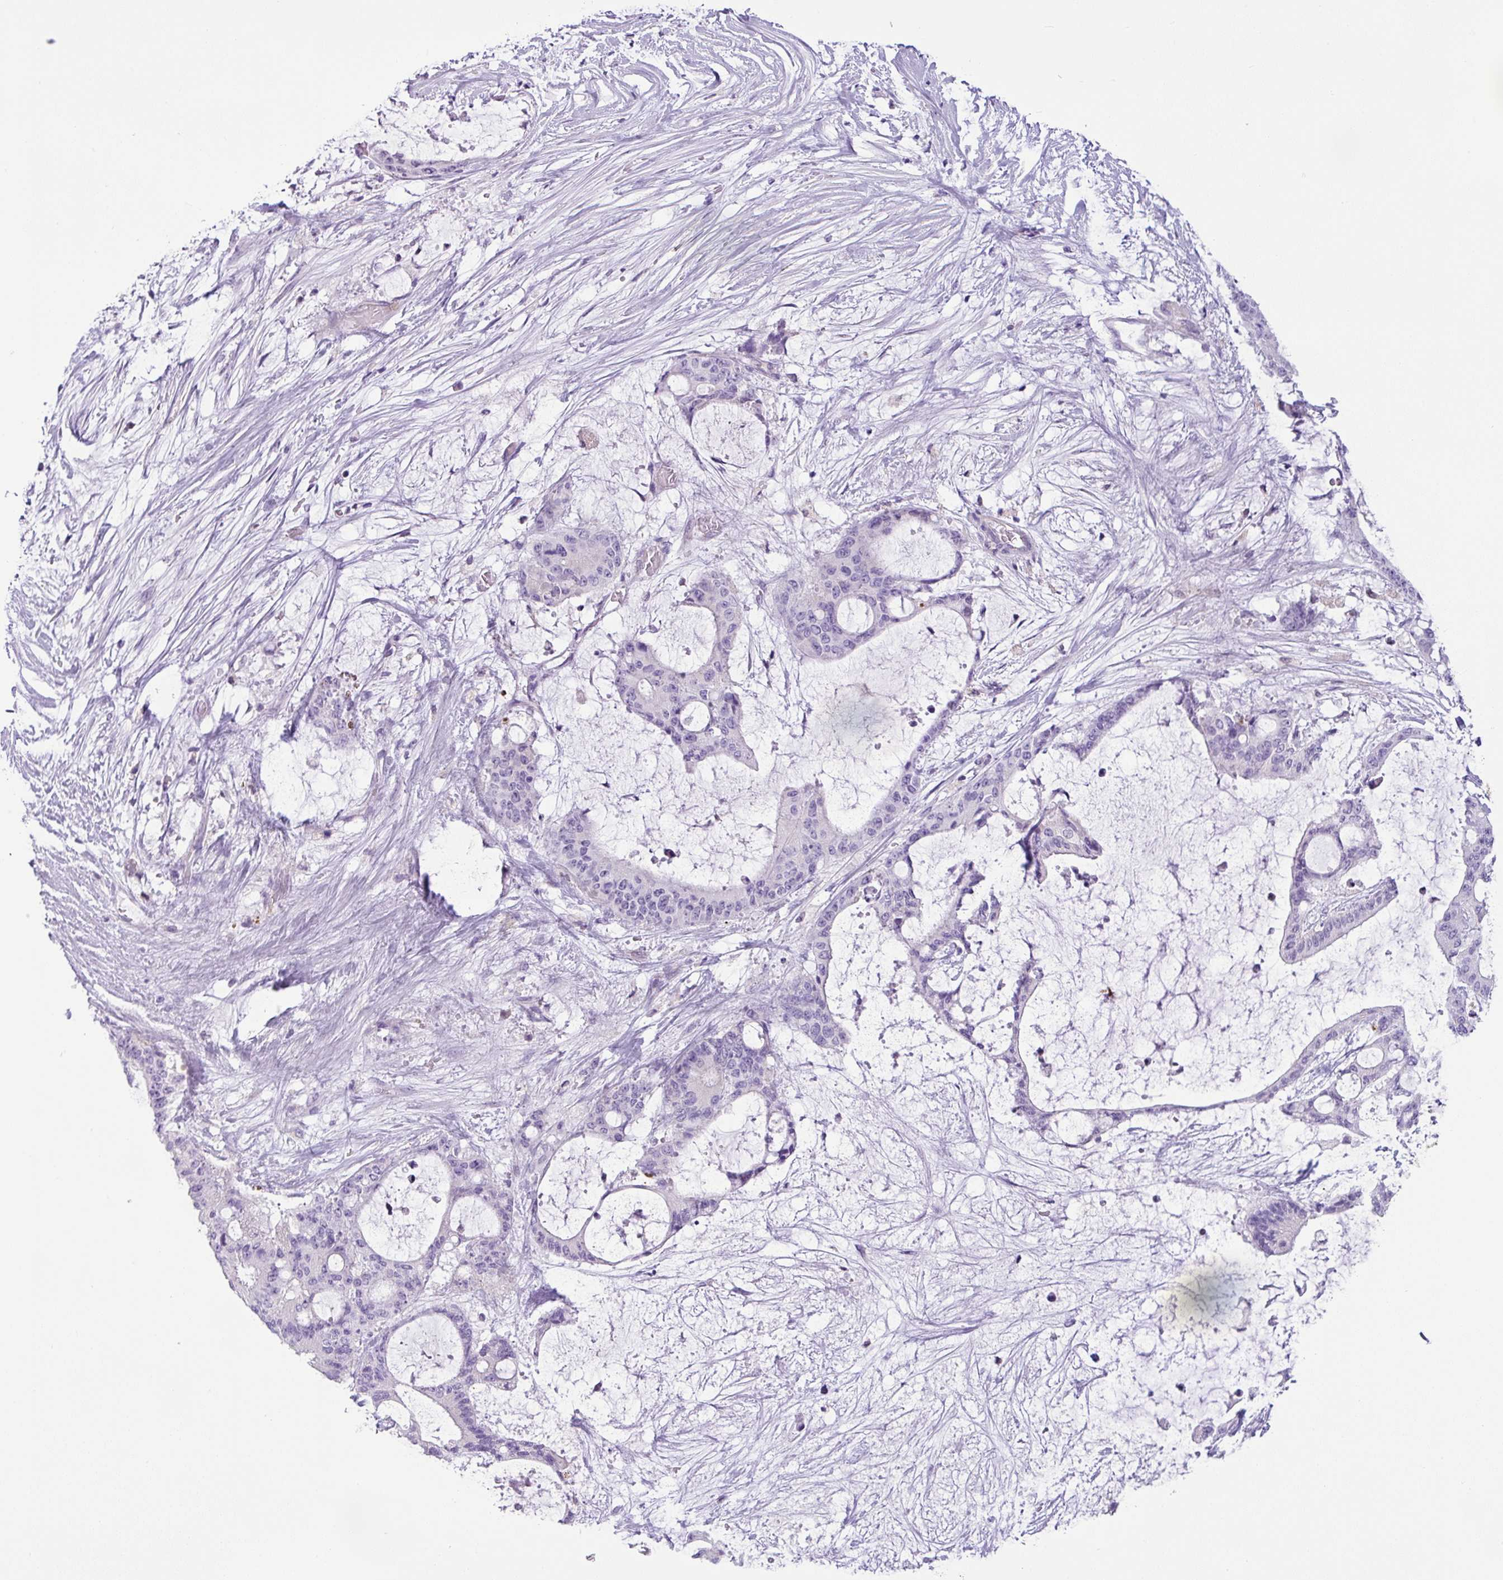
{"staining": {"intensity": "negative", "quantity": "none", "location": "none"}, "tissue": "liver cancer", "cell_type": "Tumor cells", "image_type": "cancer", "snomed": [{"axis": "morphology", "description": "Normal tissue, NOS"}, {"axis": "morphology", "description": "Cholangiocarcinoma"}, {"axis": "topography", "description": "Liver"}, {"axis": "topography", "description": "Peripheral nerve tissue"}], "caption": "High magnification brightfield microscopy of liver cancer stained with DAB (3,3'-diaminobenzidine) (brown) and counterstained with hematoxylin (blue): tumor cells show no significant positivity.", "gene": "HMCN2", "patient": {"sex": "female", "age": 73}}